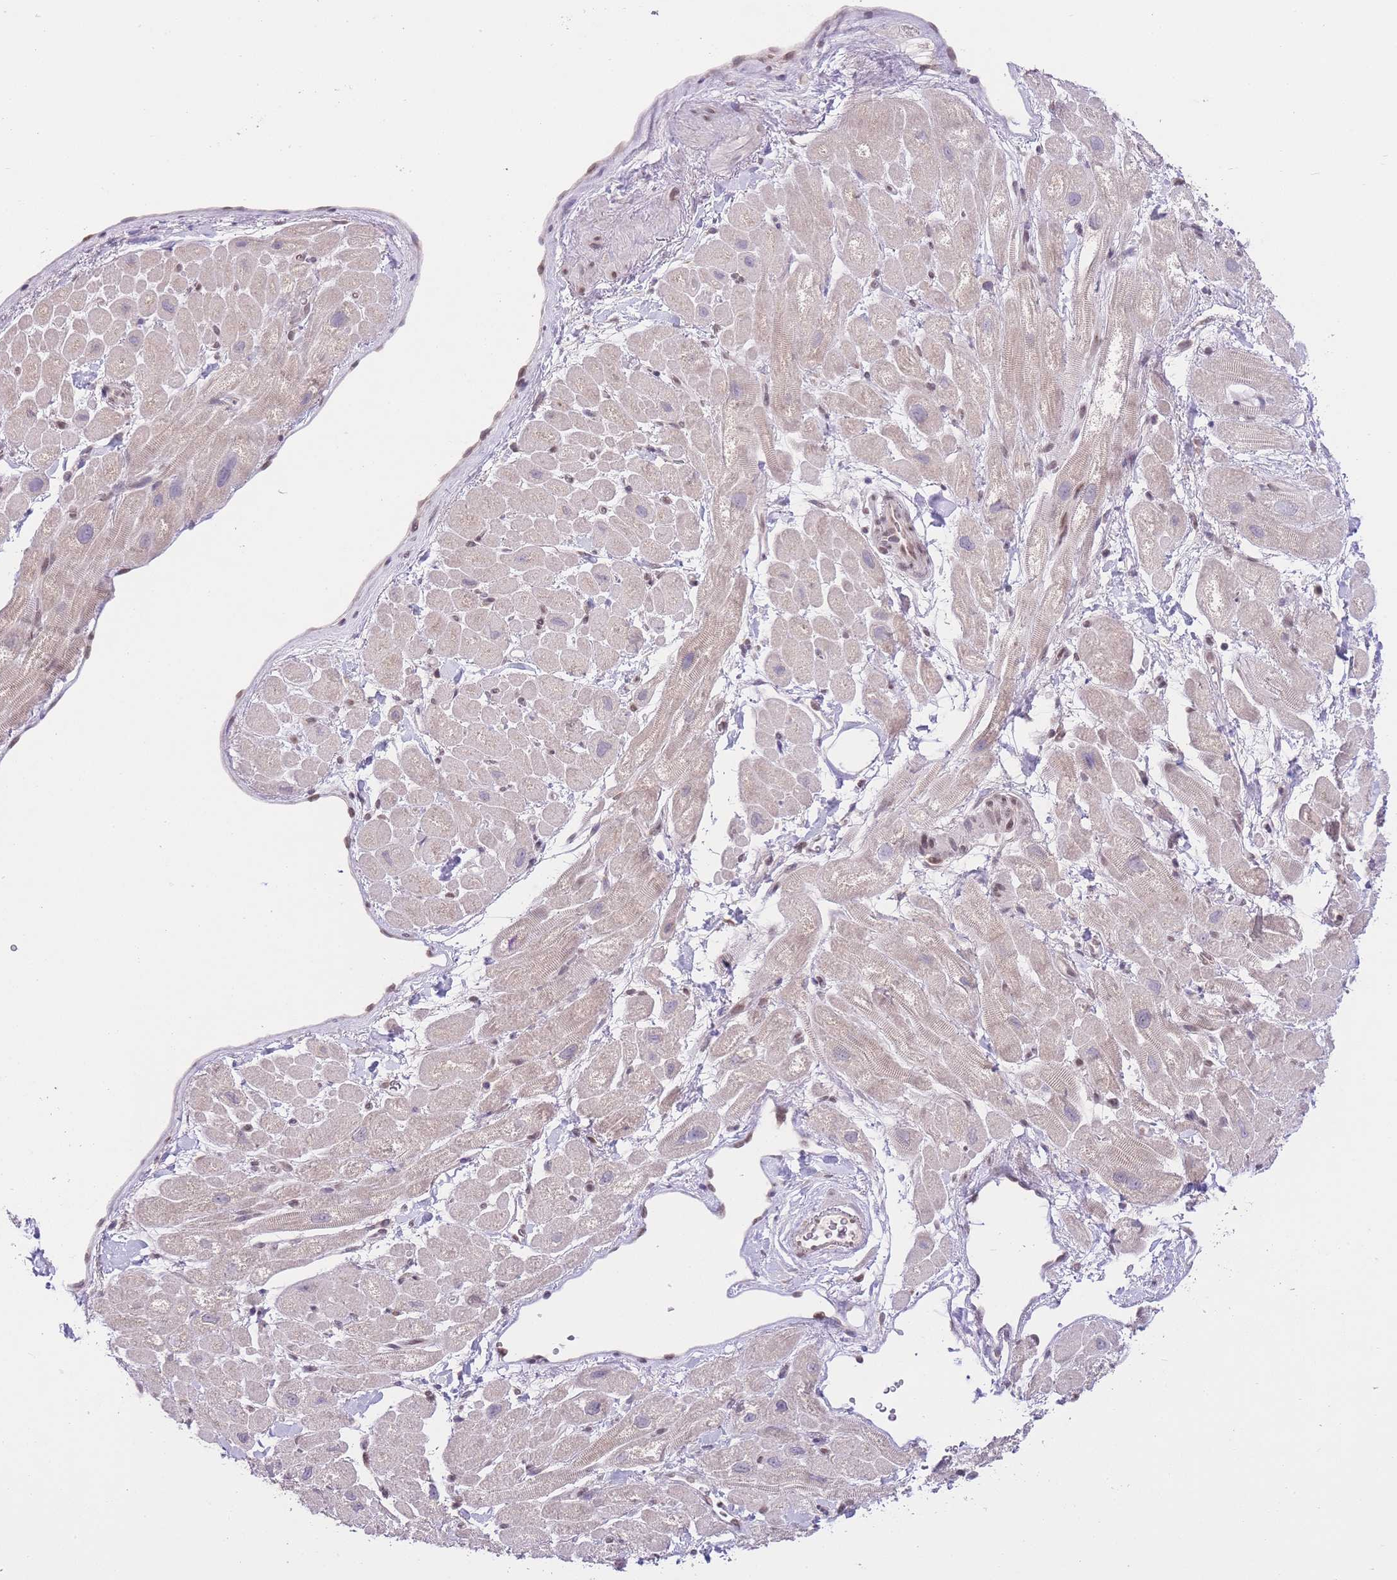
{"staining": {"intensity": "negative", "quantity": "none", "location": "none"}, "tissue": "heart muscle", "cell_type": "Cardiomyocytes", "image_type": "normal", "snomed": [{"axis": "morphology", "description": "Normal tissue, NOS"}, {"axis": "topography", "description": "Heart"}], "caption": "A photomicrograph of heart muscle stained for a protein exhibits no brown staining in cardiomyocytes.", "gene": "TMED3", "patient": {"sex": "male", "age": 65}}